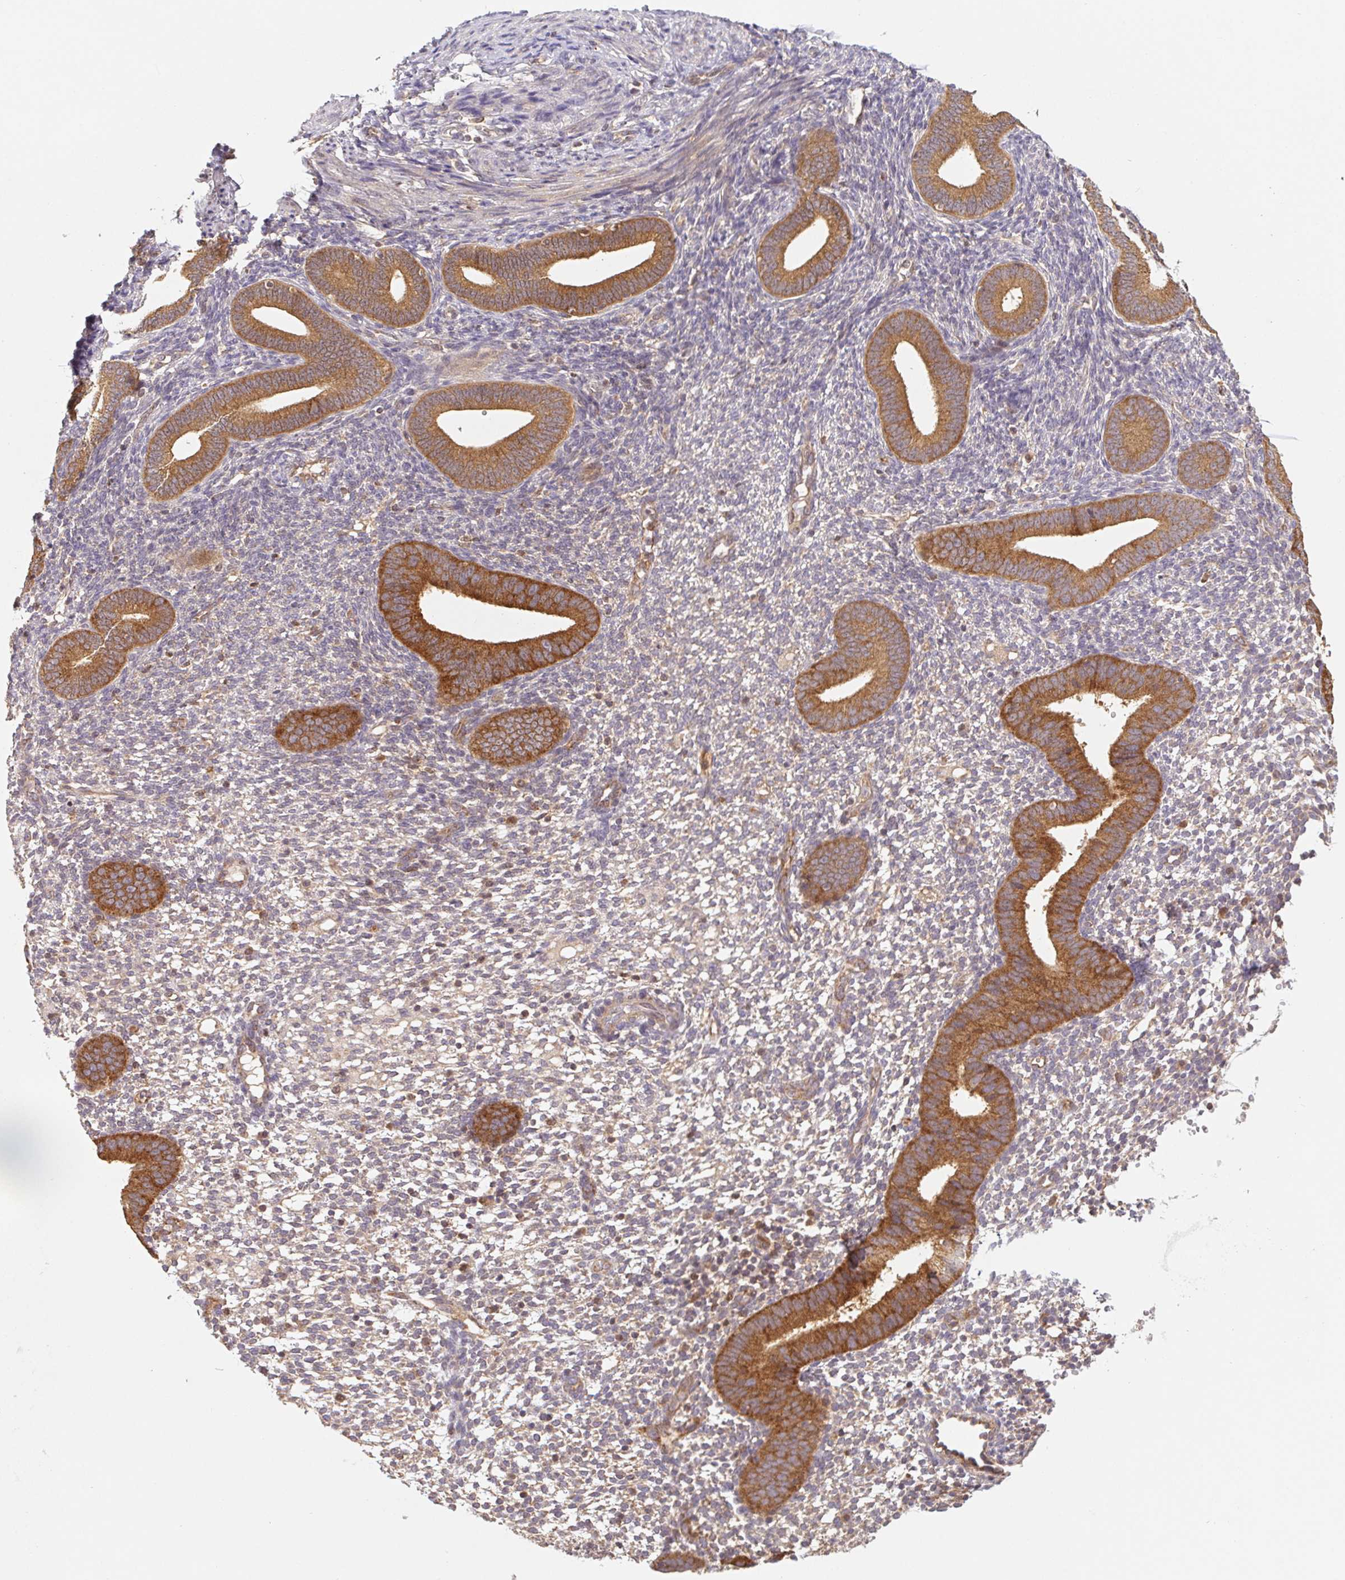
{"staining": {"intensity": "weak", "quantity": "<25%", "location": "cytoplasmic/membranous"}, "tissue": "endometrium", "cell_type": "Cells in endometrial stroma", "image_type": "normal", "snomed": [{"axis": "morphology", "description": "Normal tissue, NOS"}, {"axis": "topography", "description": "Endometrium"}], "caption": "IHC micrograph of benign endometrium: endometrium stained with DAB (3,3'-diaminobenzidine) demonstrates no significant protein positivity in cells in endometrial stroma. The staining is performed using DAB brown chromogen with nuclei counter-stained in using hematoxylin.", "gene": "MTHFD1L", "patient": {"sex": "female", "age": 40}}